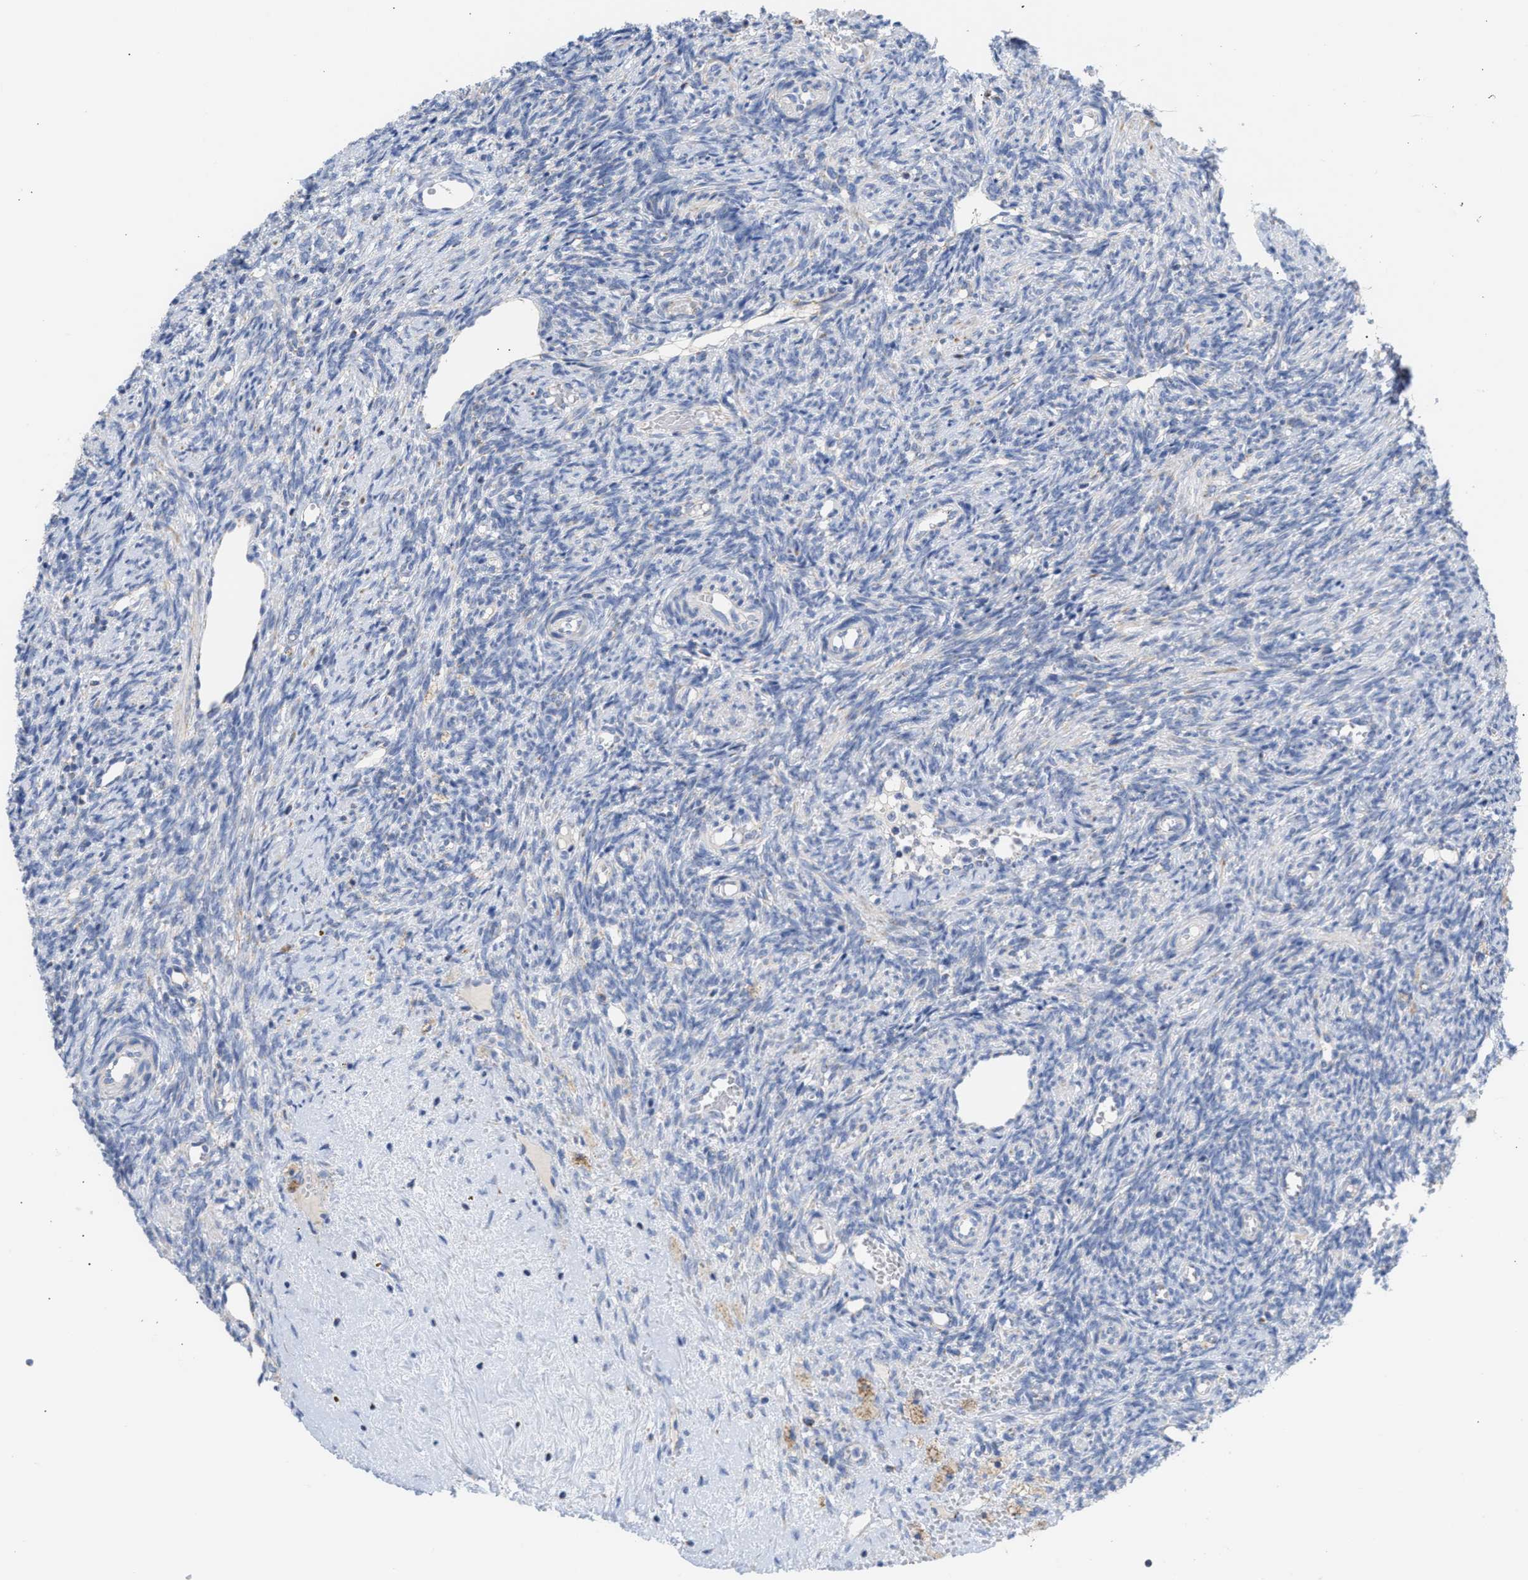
{"staining": {"intensity": "strong", "quantity": ">75%", "location": "cytoplasmic/membranous"}, "tissue": "ovary", "cell_type": "Follicle cells", "image_type": "normal", "snomed": [{"axis": "morphology", "description": "Normal tissue, NOS"}, {"axis": "topography", "description": "Ovary"}], "caption": "Normal ovary shows strong cytoplasmic/membranous staining in approximately >75% of follicle cells, visualized by immunohistochemistry. The protein is shown in brown color, while the nuclei are stained blue.", "gene": "ACOT13", "patient": {"sex": "female", "age": 41}}